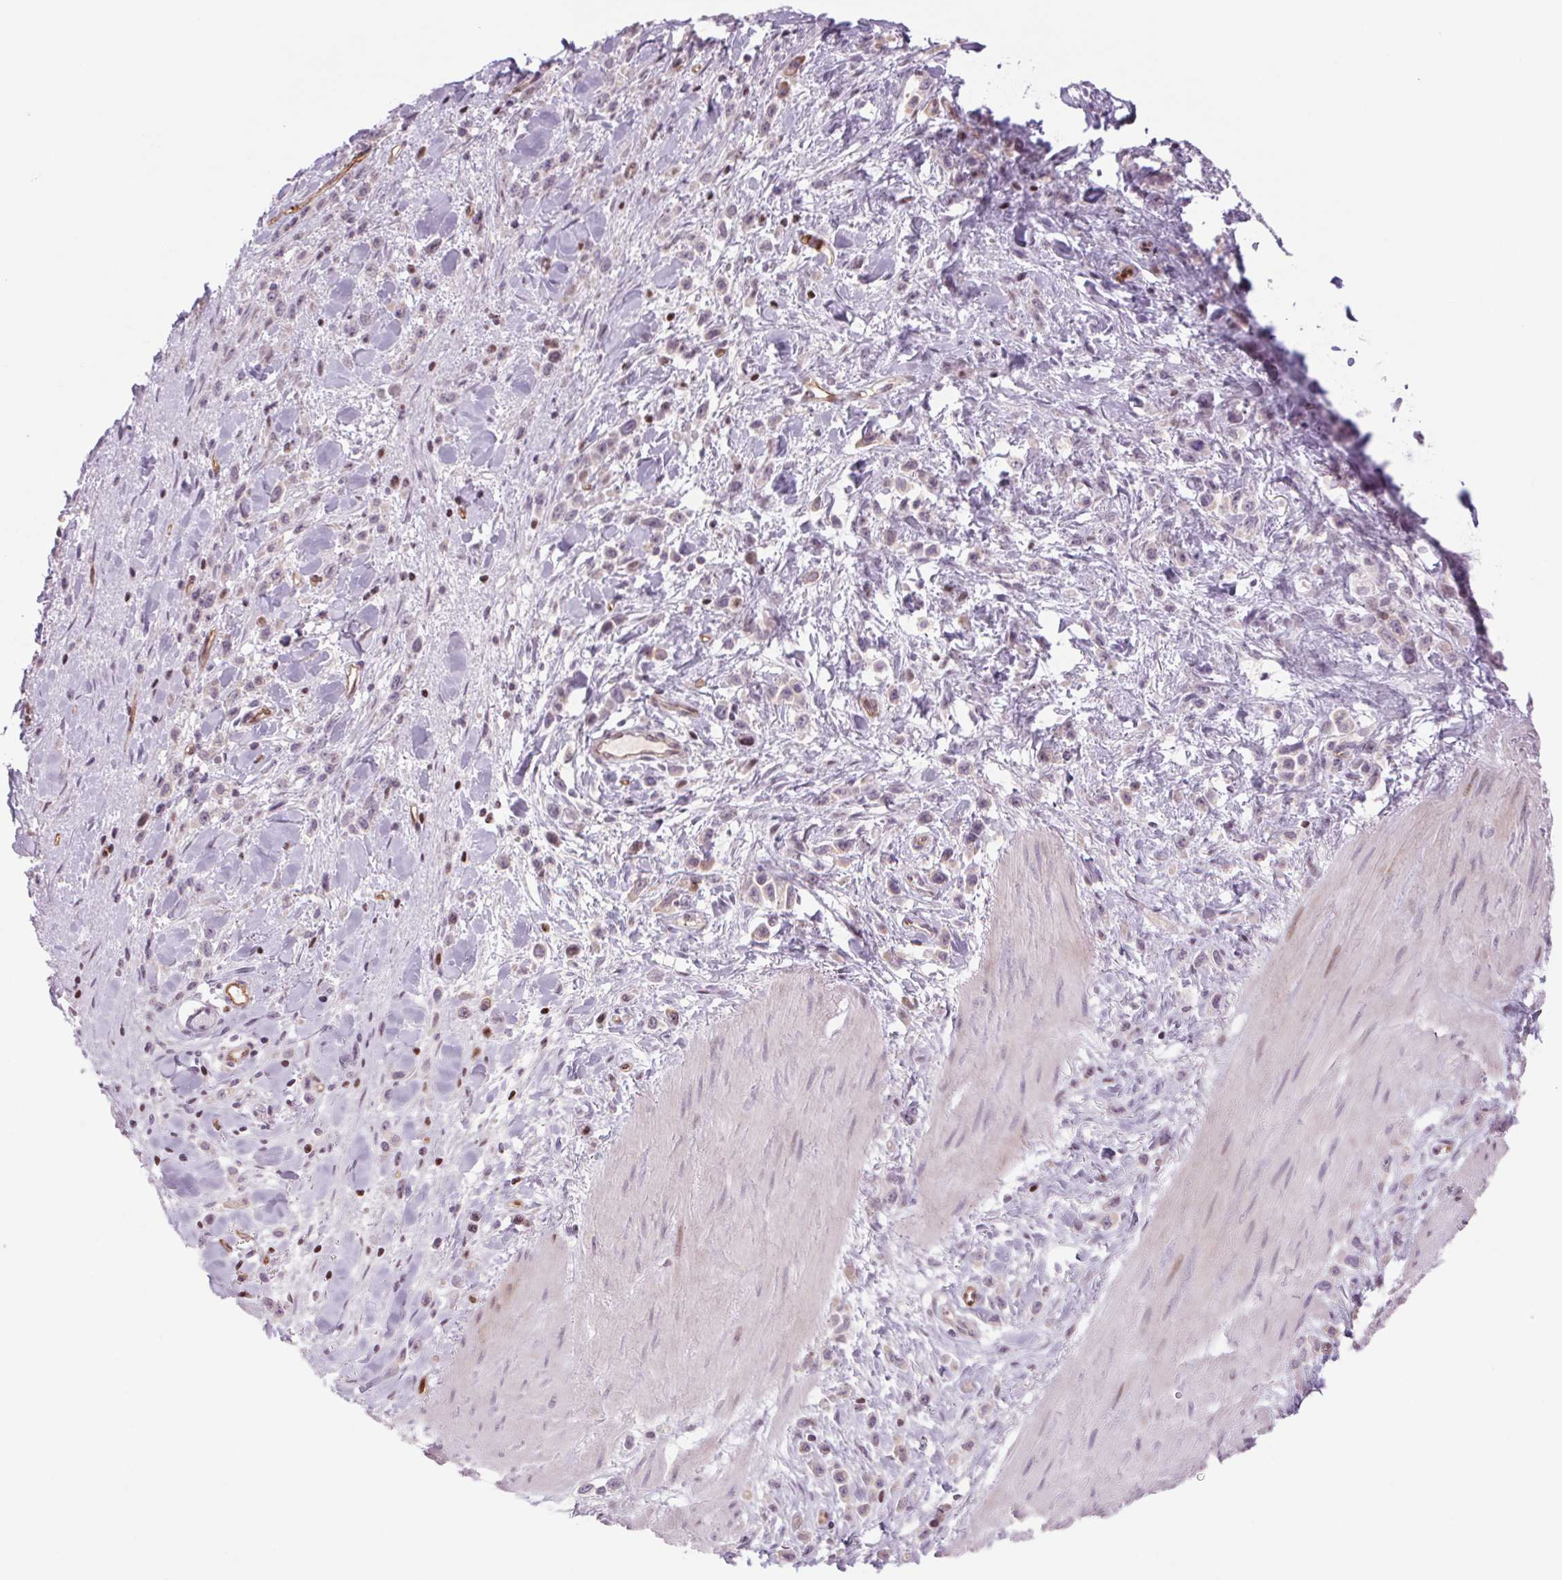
{"staining": {"intensity": "negative", "quantity": "none", "location": "none"}, "tissue": "stomach cancer", "cell_type": "Tumor cells", "image_type": "cancer", "snomed": [{"axis": "morphology", "description": "Adenocarcinoma, NOS"}, {"axis": "topography", "description": "Stomach"}], "caption": "Immunohistochemistry (IHC) histopathology image of human stomach cancer stained for a protein (brown), which reveals no staining in tumor cells.", "gene": "MS4A13", "patient": {"sex": "male", "age": 47}}